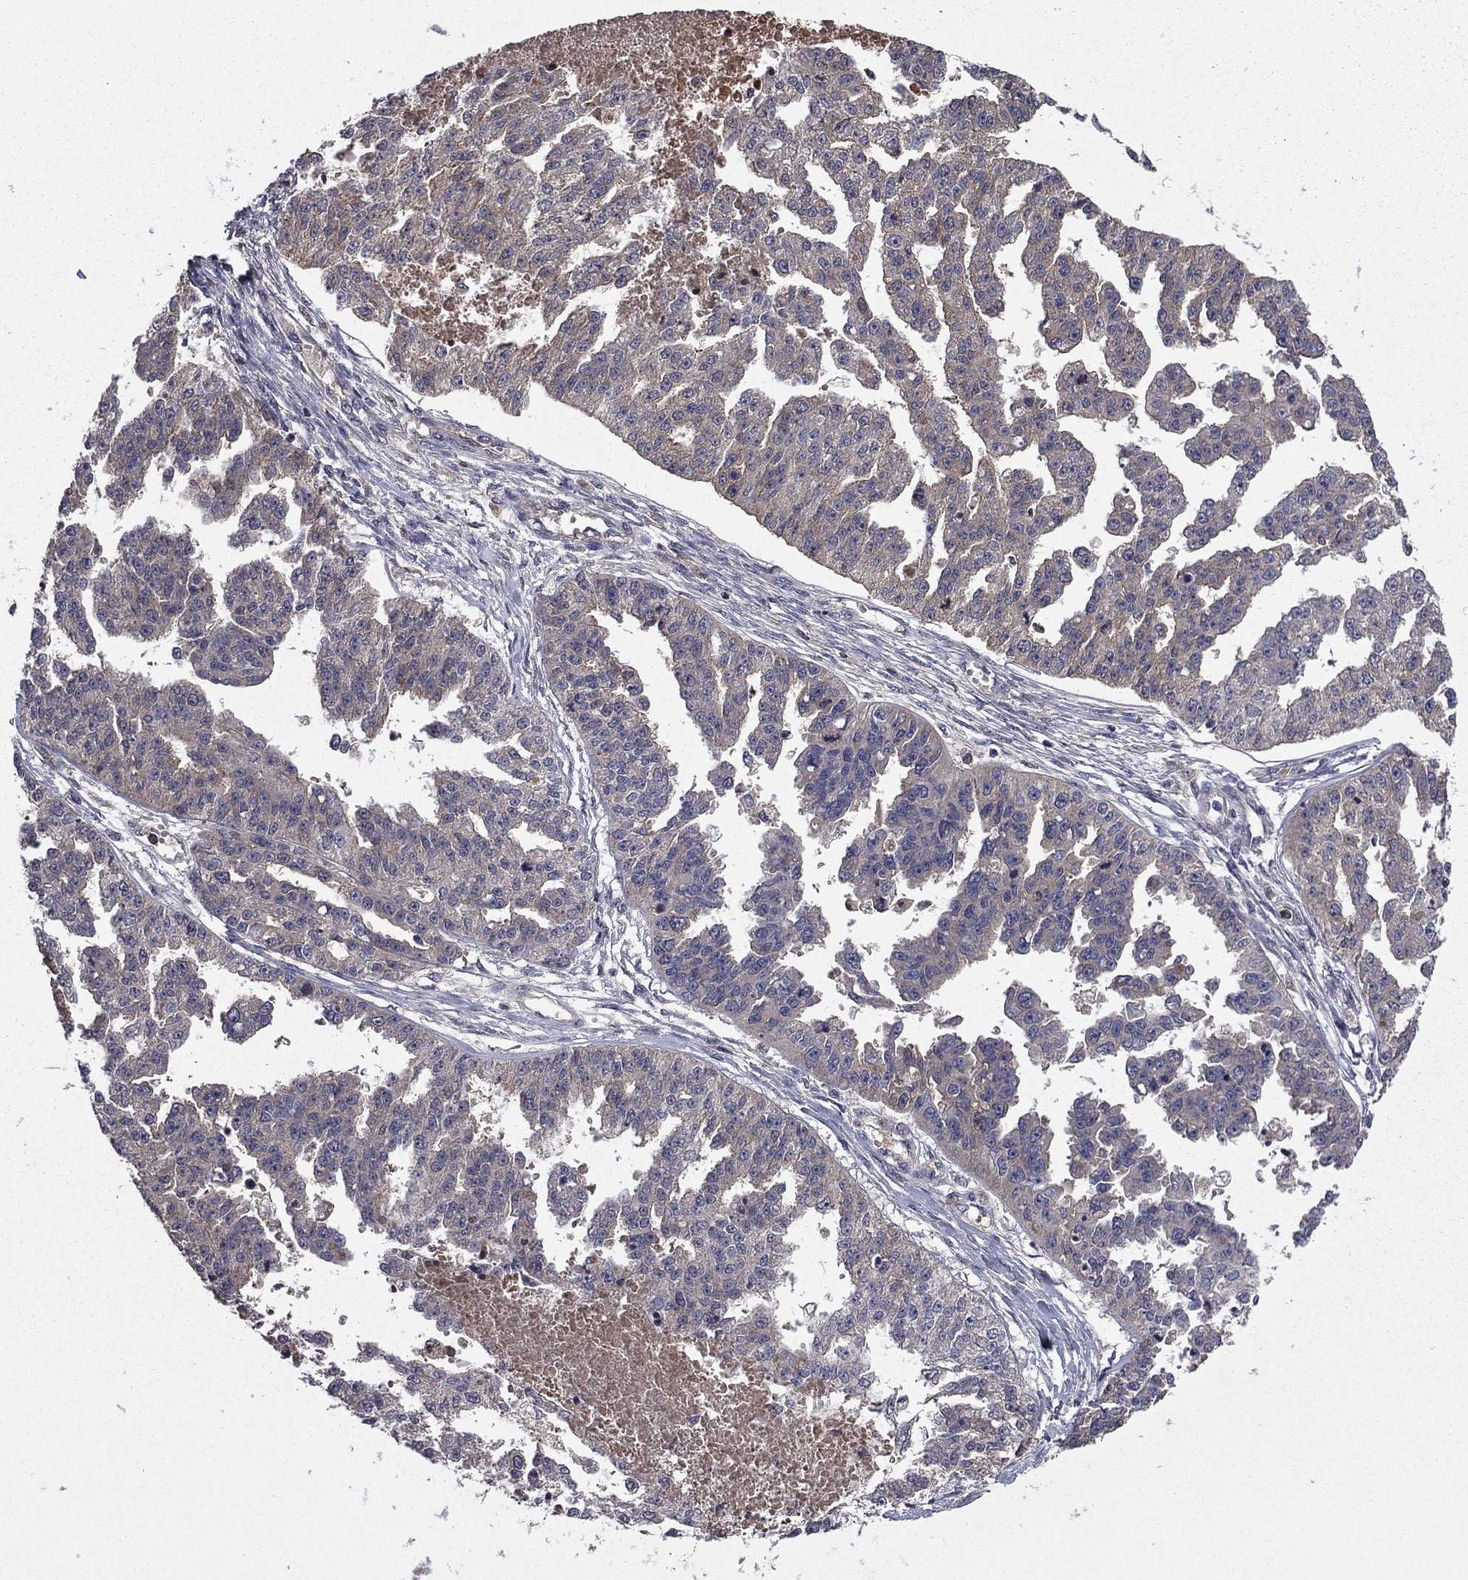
{"staining": {"intensity": "negative", "quantity": "none", "location": "none"}, "tissue": "ovarian cancer", "cell_type": "Tumor cells", "image_type": "cancer", "snomed": [{"axis": "morphology", "description": "Cystadenocarcinoma, serous, NOS"}, {"axis": "topography", "description": "Ovary"}], "caption": "Tumor cells show no significant staining in serous cystadenocarcinoma (ovarian).", "gene": "PROS1", "patient": {"sex": "female", "age": 58}}